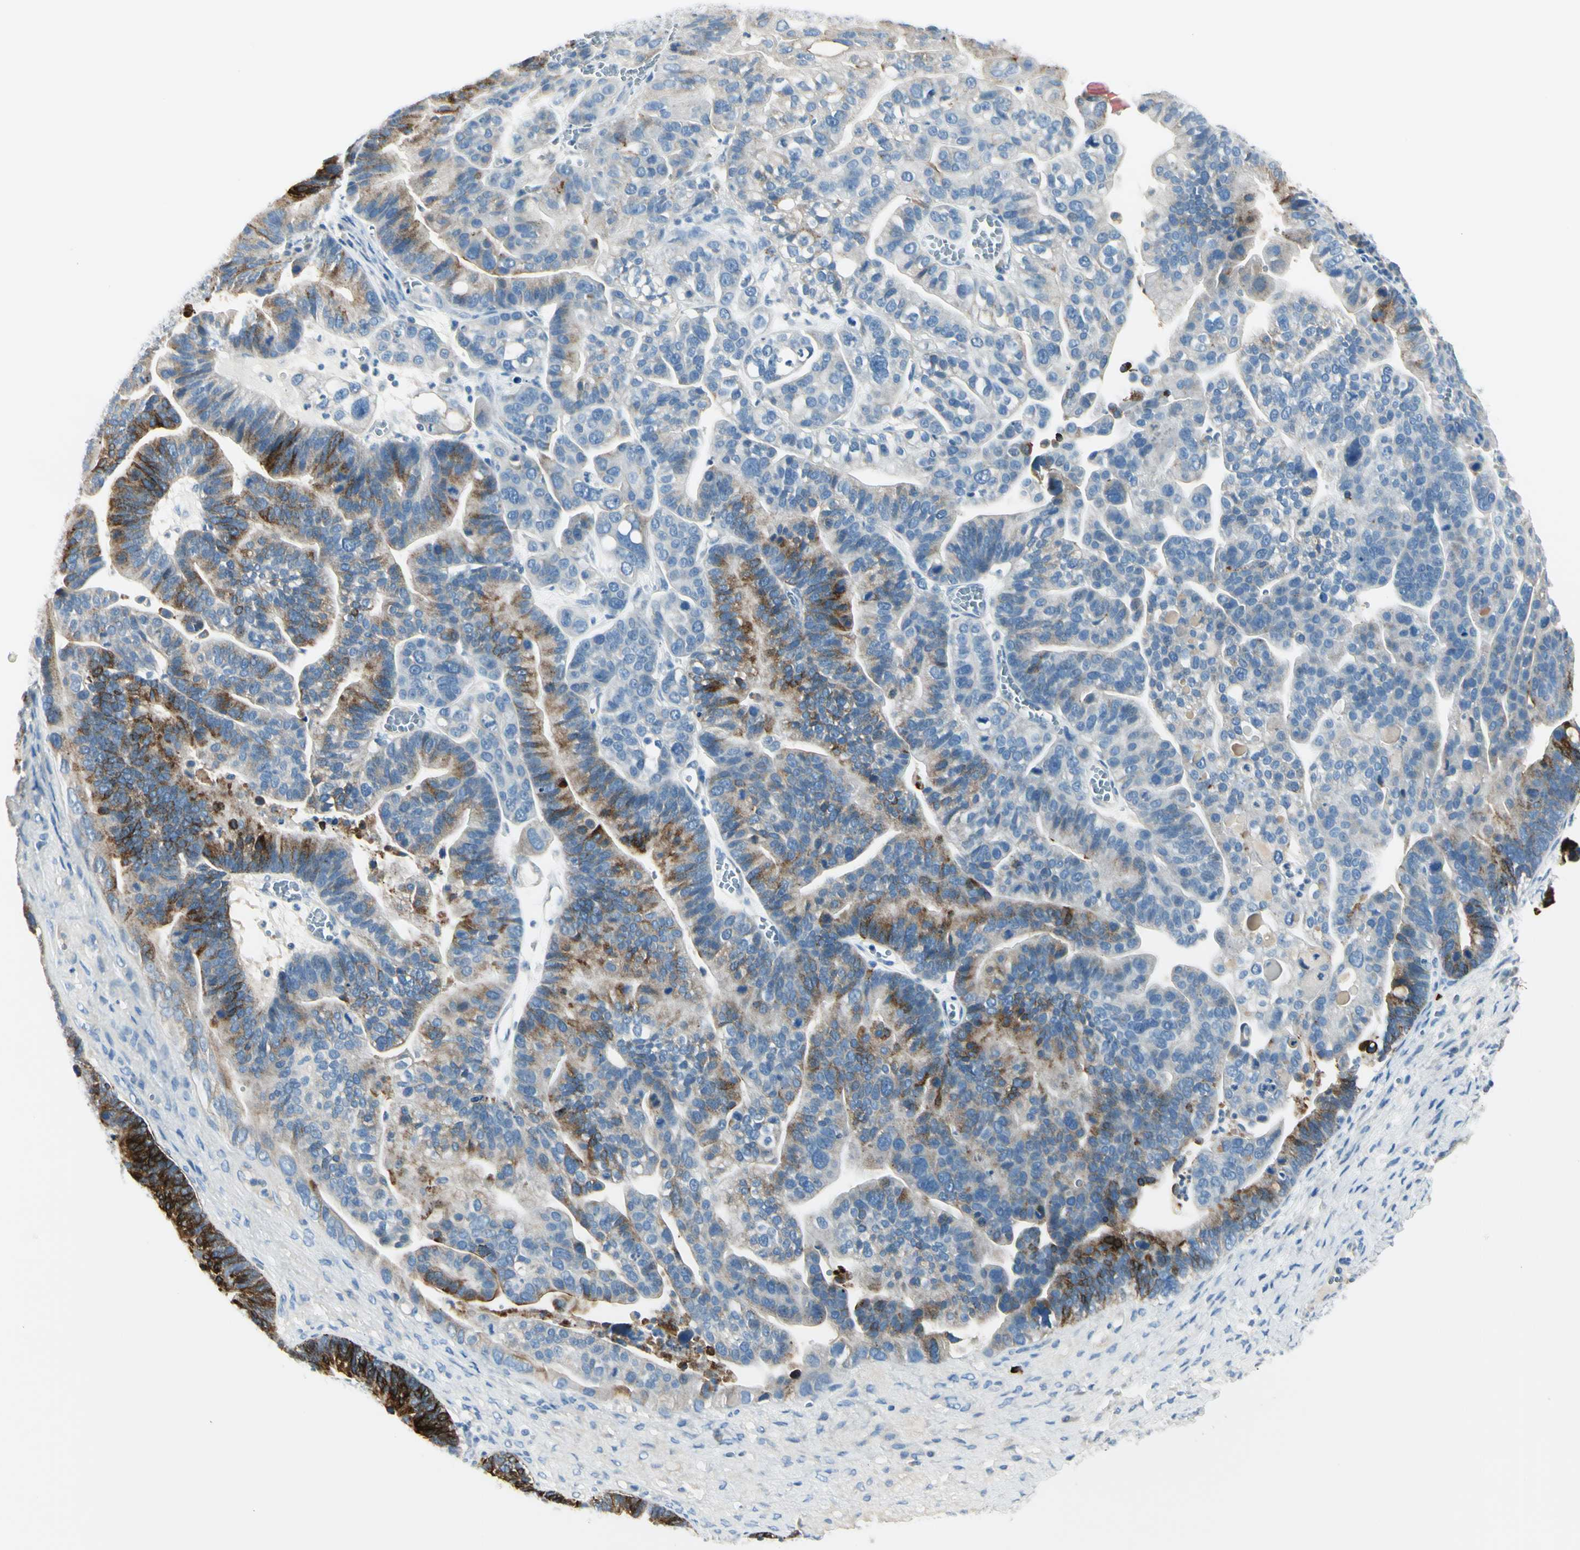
{"staining": {"intensity": "strong", "quantity": "25%-75%", "location": "cytoplasmic/membranous"}, "tissue": "ovarian cancer", "cell_type": "Tumor cells", "image_type": "cancer", "snomed": [{"axis": "morphology", "description": "Cystadenocarcinoma, serous, NOS"}, {"axis": "topography", "description": "Ovary"}], "caption": "Immunohistochemical staining of ovarian cancer displays strong cytoplasmic/membranous protein positivity in approximately 25%-75% of tumor cells.", "gene": "DLG4", "patient": {"sex": "female", "age": 56}}